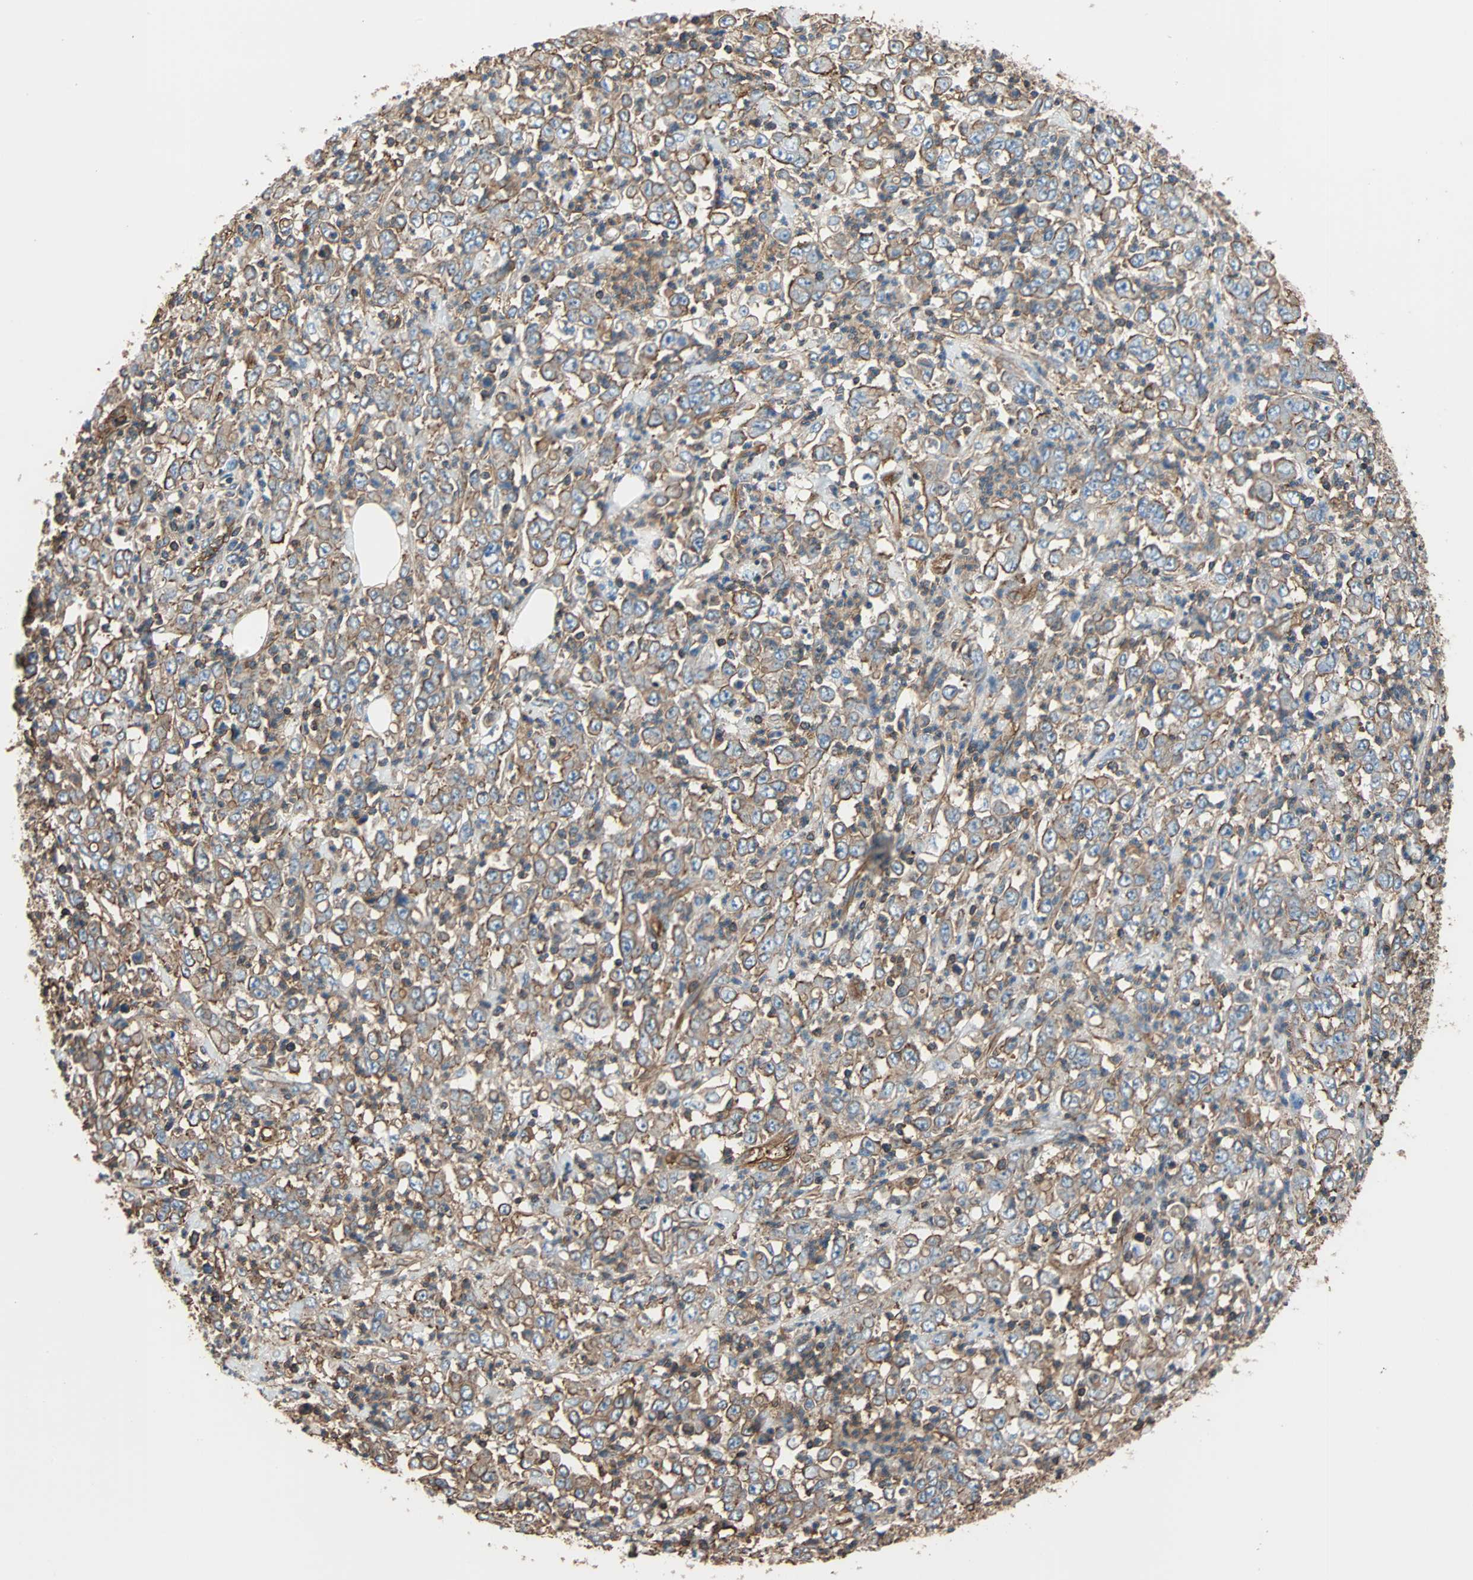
{"staining": {"intensity": "weak", "quantity": ">75%", "location": "cytoplasmic/membranous"}, "tissue": "stomach cancer", "cell_type": "Tumor cells", "image_type": "cancer", "snomed": [{"axis": "morphology", "description": "Adenocarcinoma, NOS"}, {"axis": "topography", "description": "Stomach, lower"}], "caption": "High-magnification brightfield microscopy of stomach cancer (adenocarcinoma) stained with DAB (3,3'-diaminobenzidine) (brown) and counterstained with hematoxylin (blue). tumor cells exhibit weak cytoplasmic/membranous expression is identified in about>75% of cells. Using DAB (brown) and hematoxylin (blue) stains, captured at high magnification using brightfield microscopy.", "gene": "GALNT10", "patient": {"sex": "female", "age": 71}}